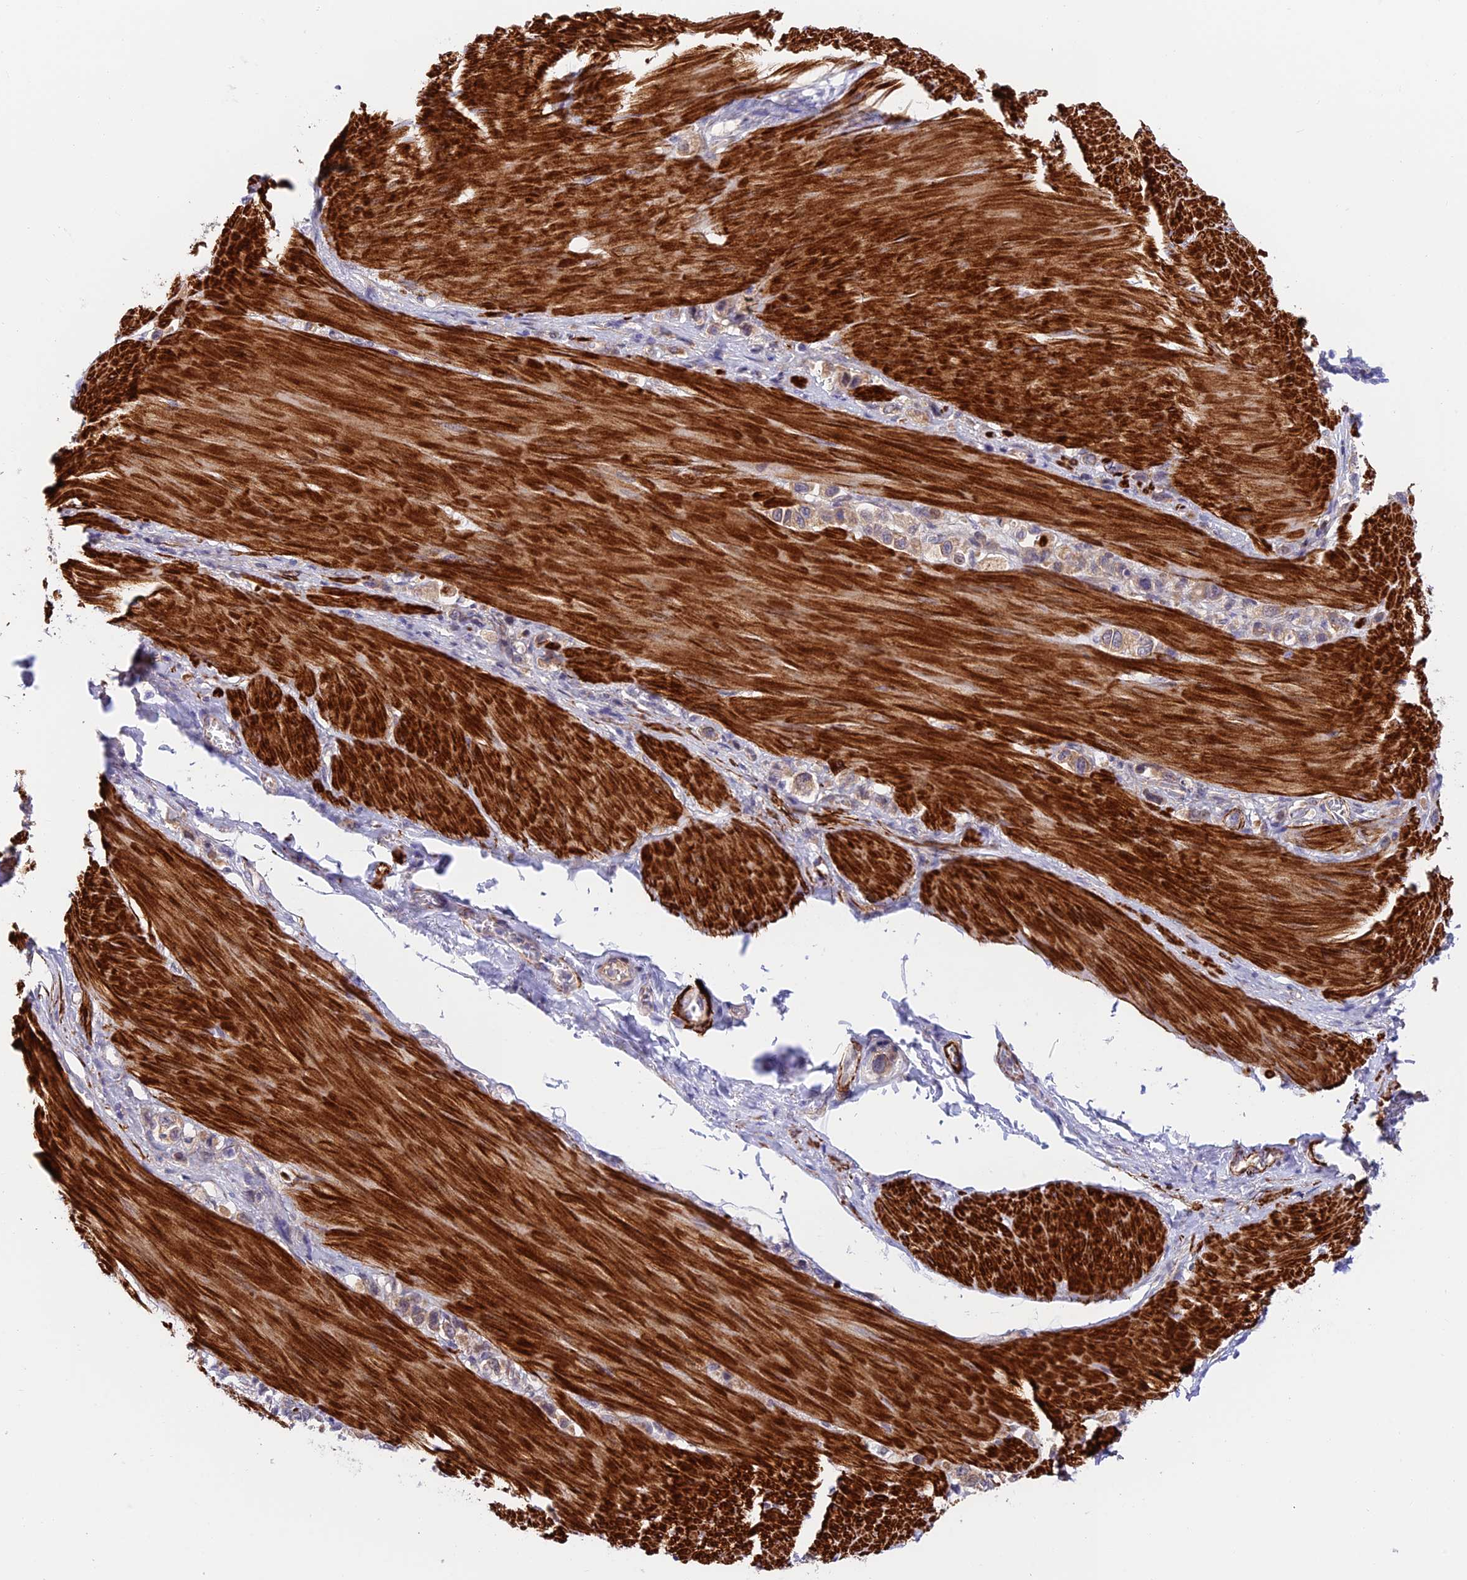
{"staining": {"intensity": "weak", "quantity": ">75%", "location": "cytoplasmic/membranous"}, "tissue": "stomach cancer", "cell_type": "Tumor cells", "image_type": "cancer", "snomed": [{"axis": "morphology", "description": "Adenocarcinoma, NOS"}, {"axis": "topography", "description": "Stomach"}], "caption": "High-magnification brightfield microscopy of stomach cancer stained with DAB (3,3'-diaminobenzidine) (brown) and counterstained with hematoxylin (blue). tumor cells exhibit weak cytoplasmic/membranous expression is seen in about>75% of cells.", "gene": "ANKRD50", "patient": {"sex": "female", "age": 65}}